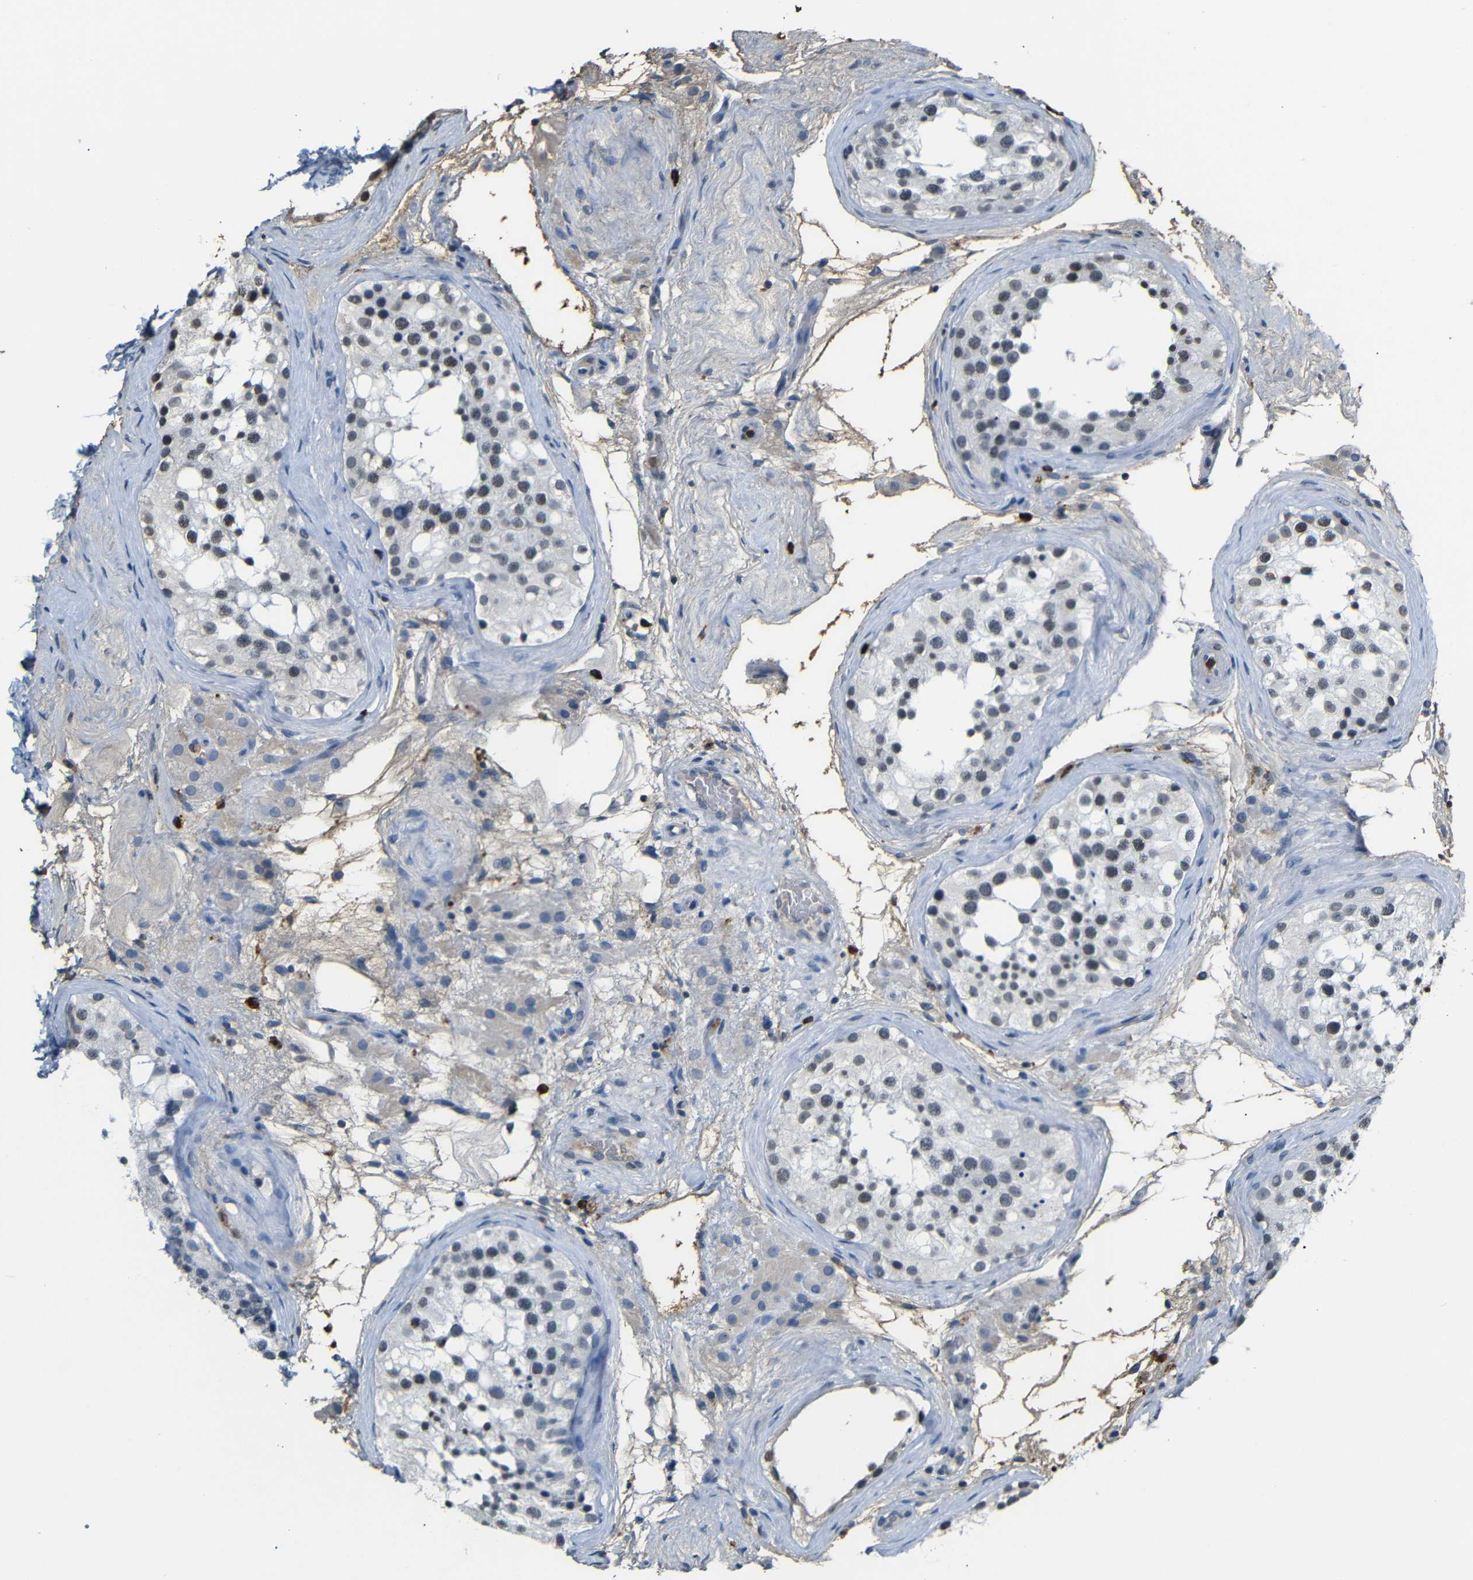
{"staining": {"intensity": "weak", "quantity": "<25%", "location": "nuclear"}, "tissue": "testis", "cell_type": "Cells in seminiferous ducts", "image_type": "normal", "snomed": [{"axis": "morphology", "description": "Normal tissue, NOS"}, {"axis": "morphology", "description": "Seminoma, NOS"}, {"axis": "topography", "description": "Testis"}], "caption": "IHC of unremarkable human testis reveals no staining in cells in seminiferous ducts.", "gene": "SERPINA1", "patient": {"sex": "male", "age": 71}}